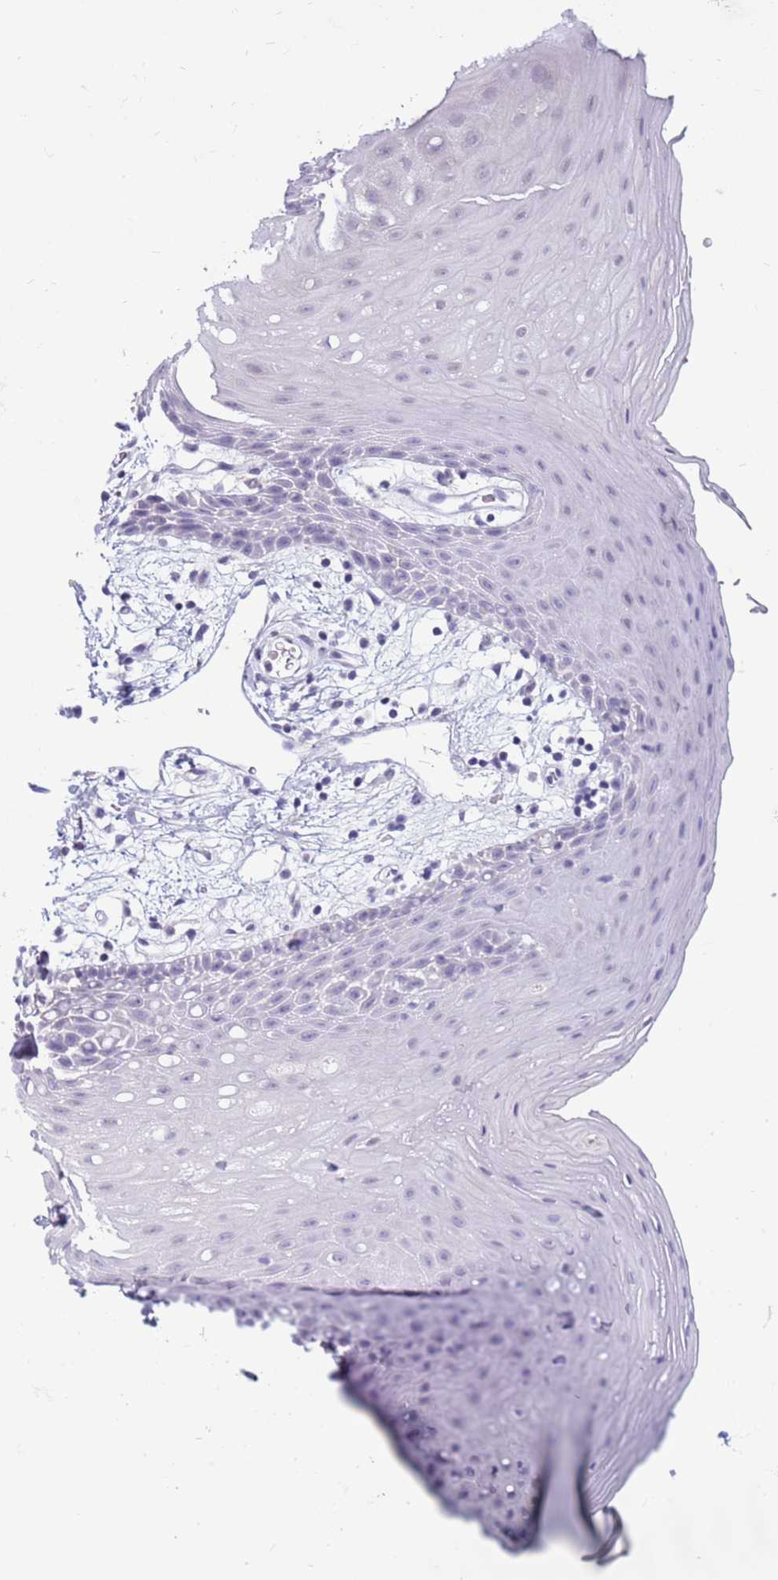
{"staining": {"intensity": "negative", "quantity": "none", "location": "none"}, "tissue": "oral mucosa", "cell_type": "Squamous epithelial cells", "image_type": "normal", "snomed": [{"axis": "morphology", "description": "Normal tissue, NOS"}, {"axis": "topography", "description": "Oral tissue"}, {"axis": "topography", "description": "Tounge, NOS"}], "caption": "Photomicrograph shows no protein staining in squamous epithelial cells of normal oral mucosa.", "gene": "CDK2AP2", "patient": {"sex": "female", "age": 59}}